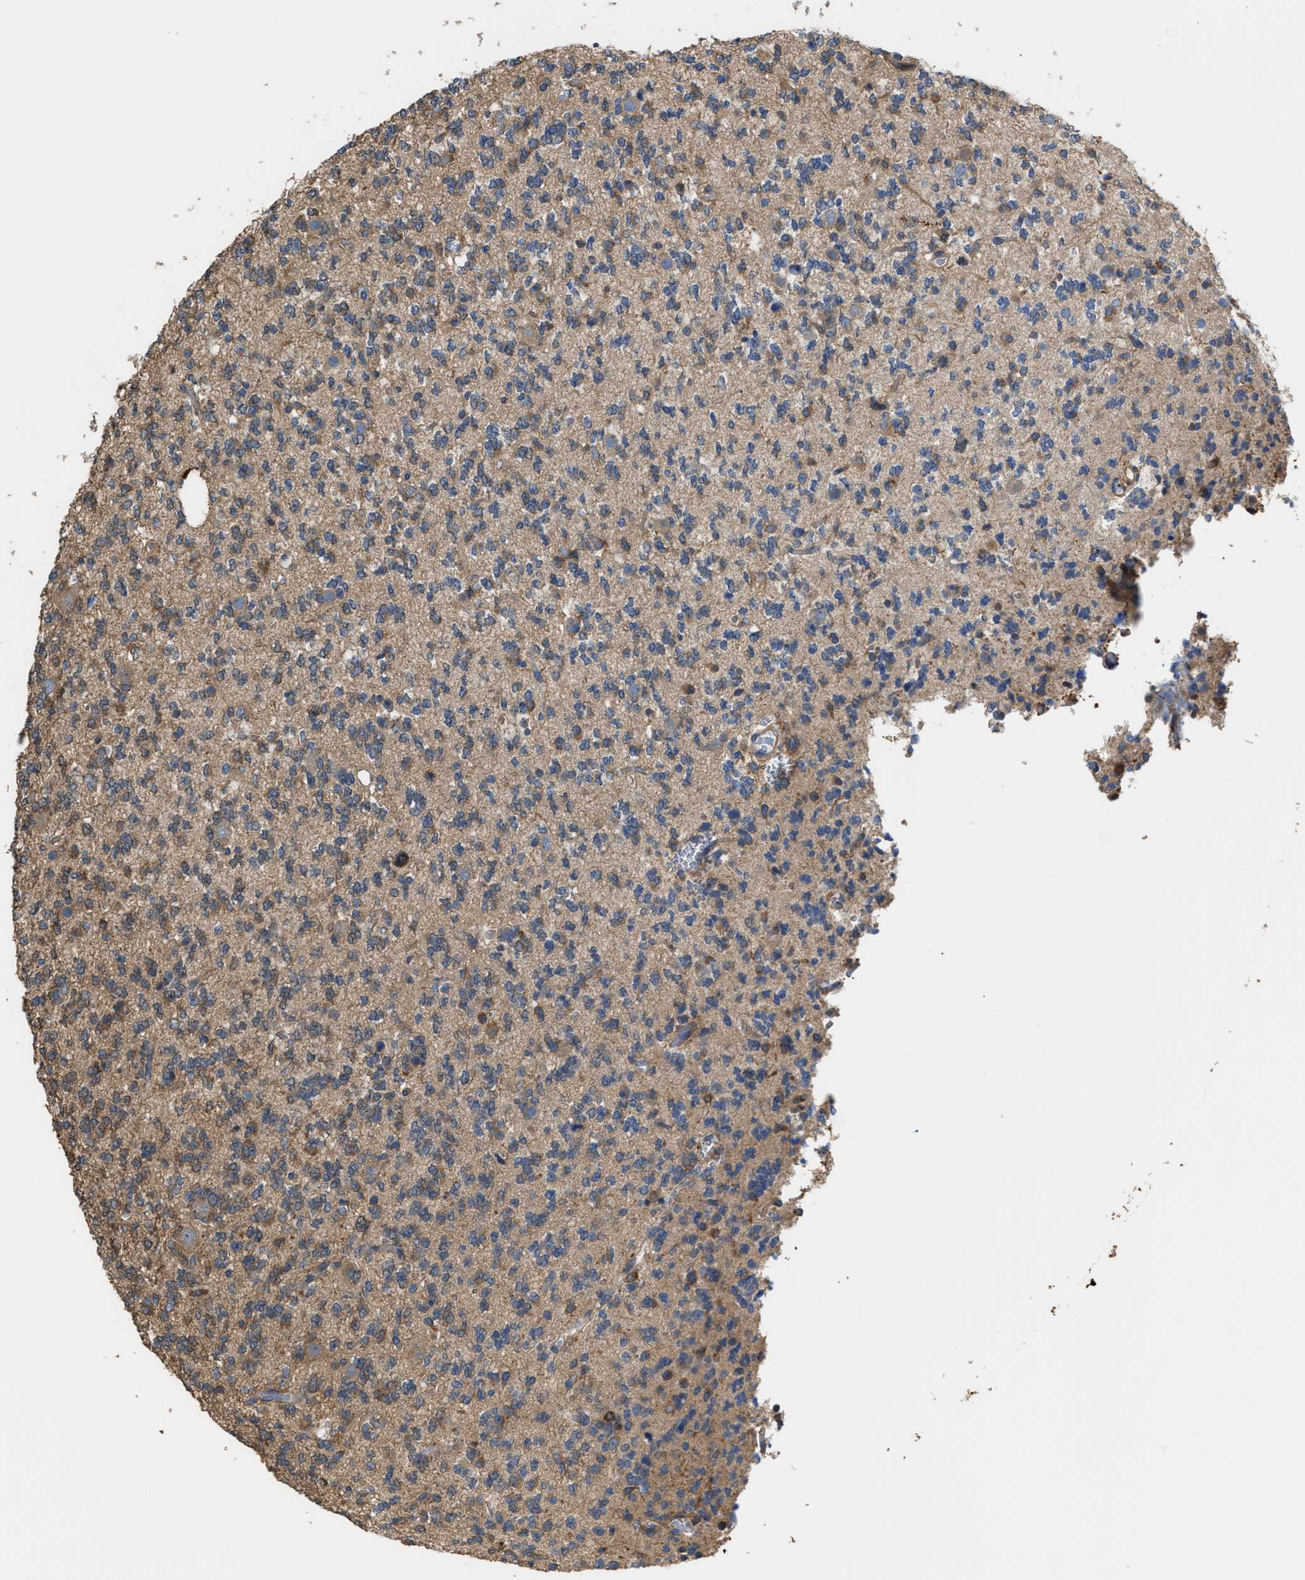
{"staining": {"intensity": "weak", "quantity": "25%-75%", "location": "cytoplasmic/membranous"}, "tissue": "glioma", "cell_type": "Tumor cells", "image_type": "cancer", "snomed": [{"axis": "morphology", "description": "Glioma, malignant, Low grade"}, {"axis": "topography", "description": "Brain"}], "caption": "Immunohistochemistry (IHC) image of neoplastic tissue: human malignant low-grade glioma stained using immunohistochemistry (IHC) reveals low levels of weak protein expression localized specifically in the cytoplasmic/membranous of tumor cells, appearing as a cytoplasmic/membranous brown color.", "gene": "ATIC", "patient": {"sex": "male", "age": 38}}